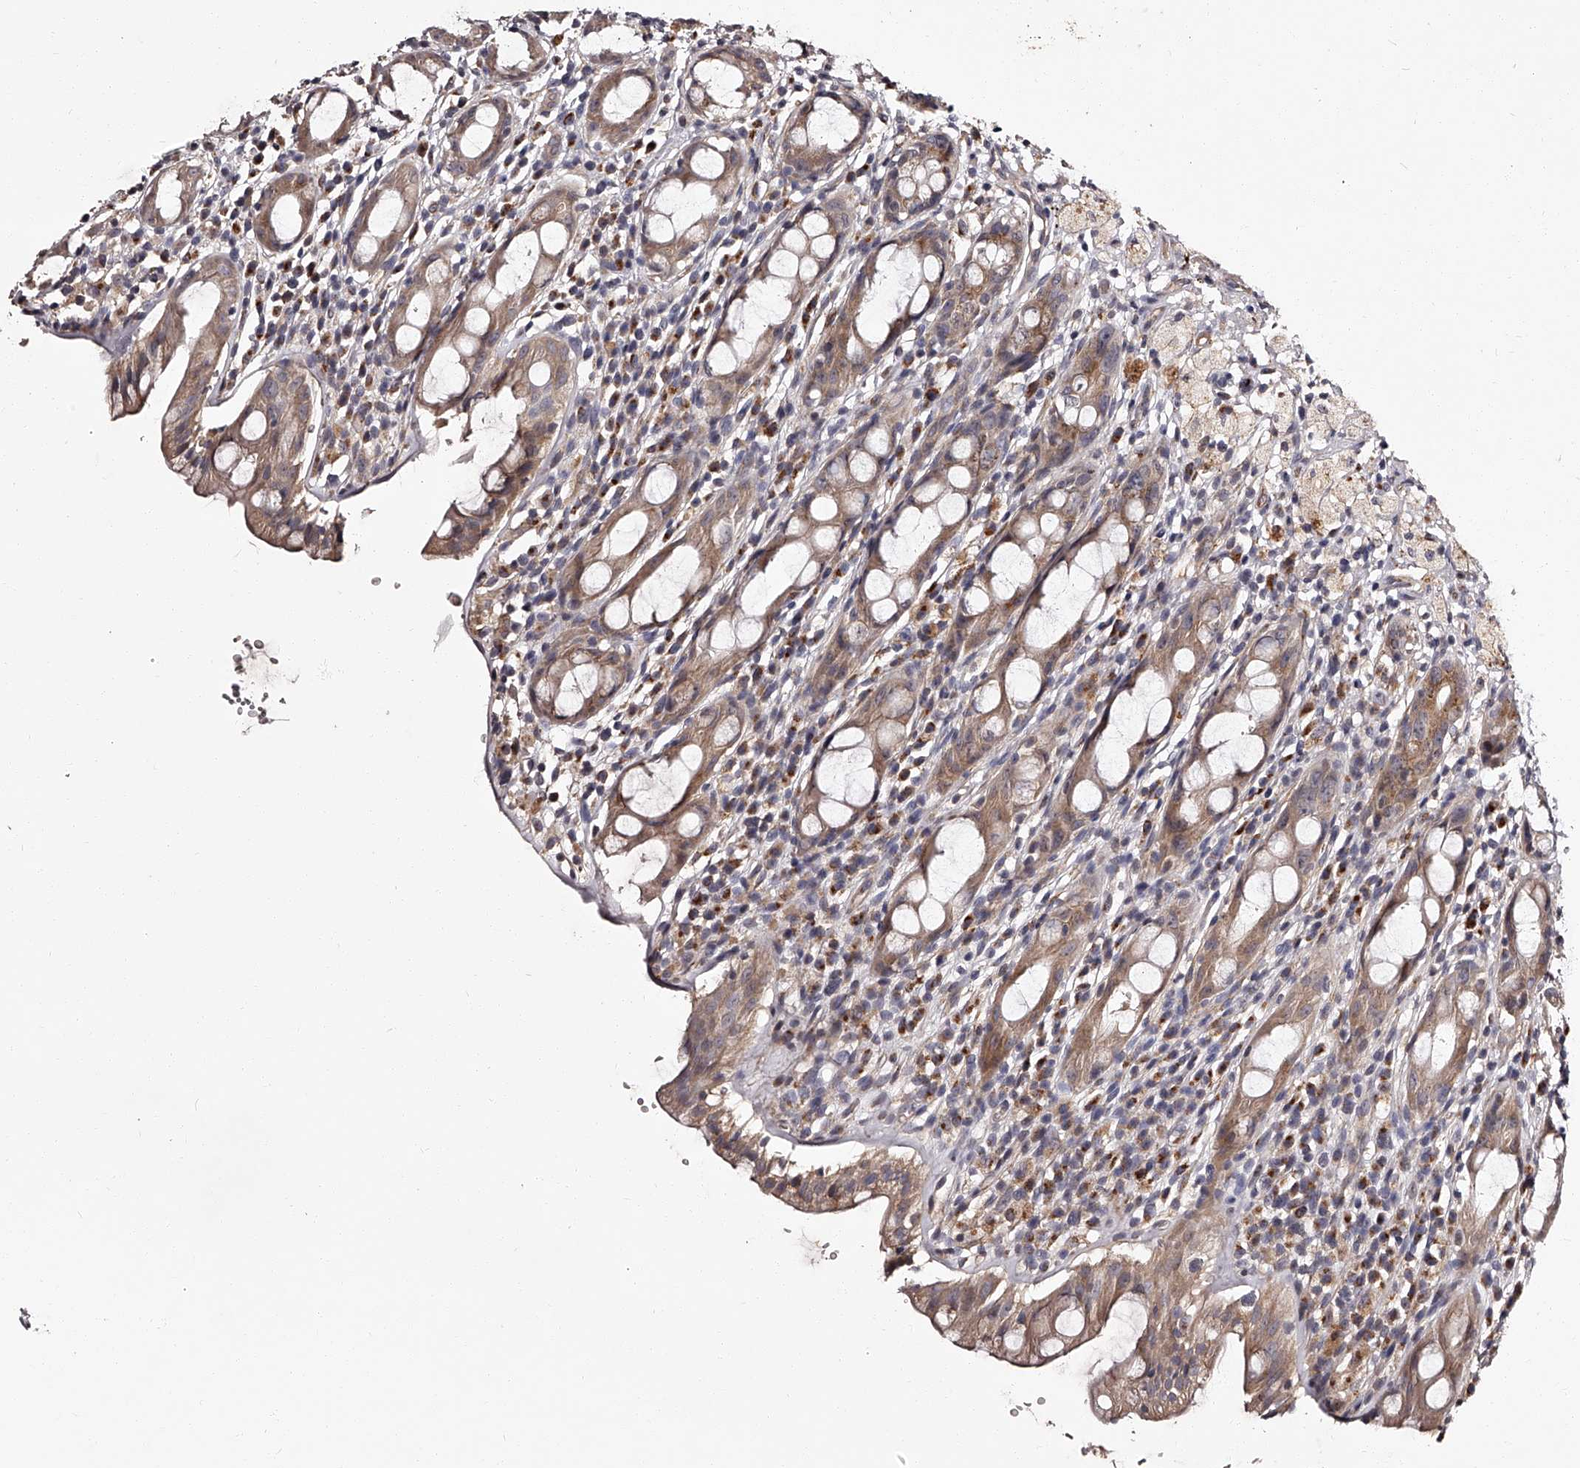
{"staining": {"intensity": "moderate", "quantity": ">75%", "location": "cytoplasmic/membranous"}, "tissue": "rectum", "cell_type": "Glandular cells", "image_type": "normal", "snomed": [{"axis": "morphology", "description": "Normal tissue, NOS"}, {"axis": "topography", "description": "Rectum"}], "caption": "IHC of unremarkable human rectum reveals medium levels of moderate cytoplasmic/membranous positivity in about >75% of glandular cells.", "gene": "RSC1A1", "patient": {"sex": "male", "age": 44}}